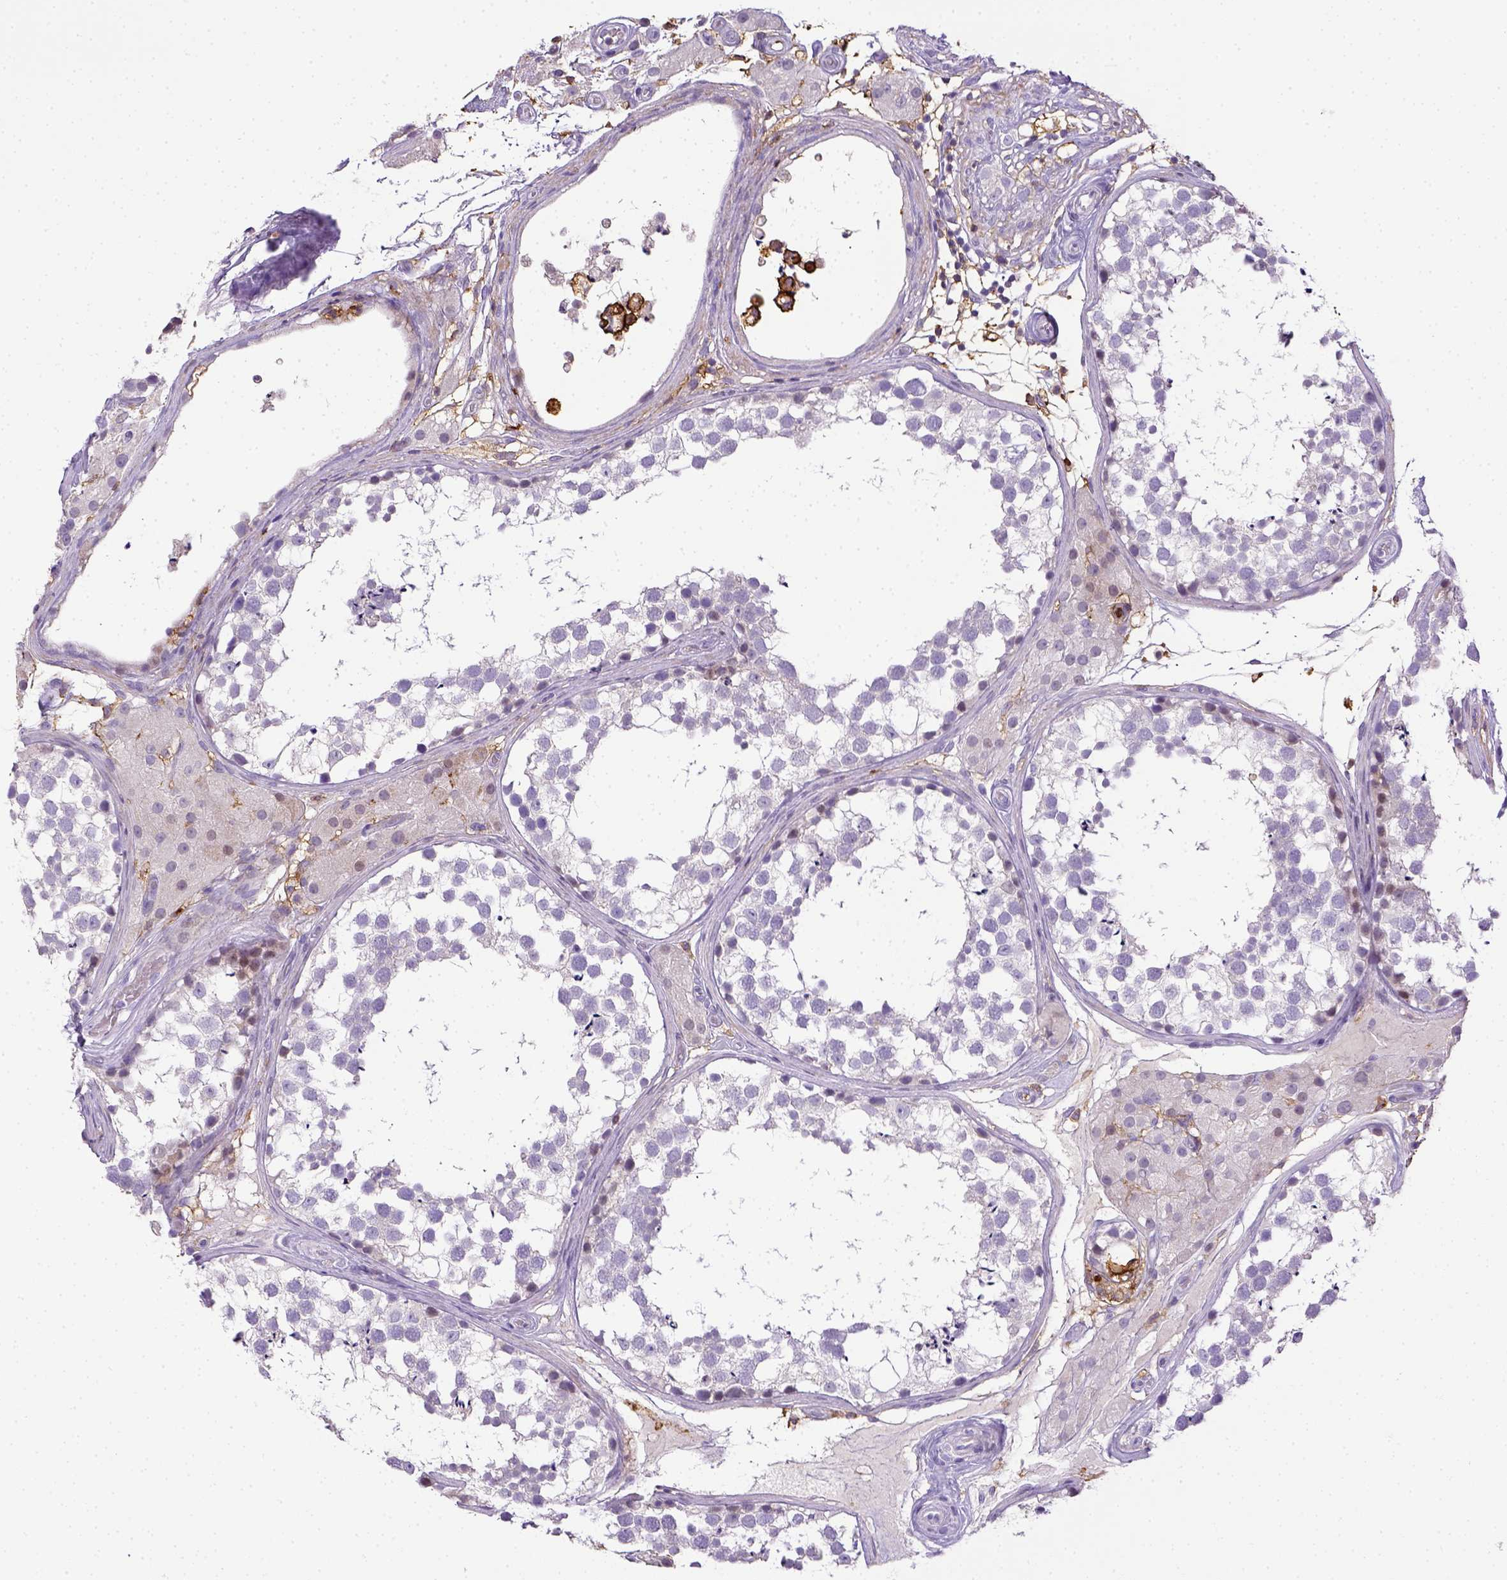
{"staining": {"intensity": "negative", "quantity": "none", "location": "none"}, "tissue": "testis", "cell_type": "Cells in seminiferous ducts", "image_type": "normal", "snomed": [{"axis": "morphology", "description": "Normal tissue, NOS"}, {"axis": "morphology", "description": "Seminoma, NOS"}, {"axis": "topography", "description": "Testis"}], "caption": "IHC histopathology image of unremarkable testis stained for a protein (brown), which demonstrates no positivity in cells in seminiferous ducts. (DAB immunohistochemistry (IHC) visualized using brightfield microscopy, high magnification).", "gene": "ITGAM", "patient": {"sex": "male", "age": 65}}